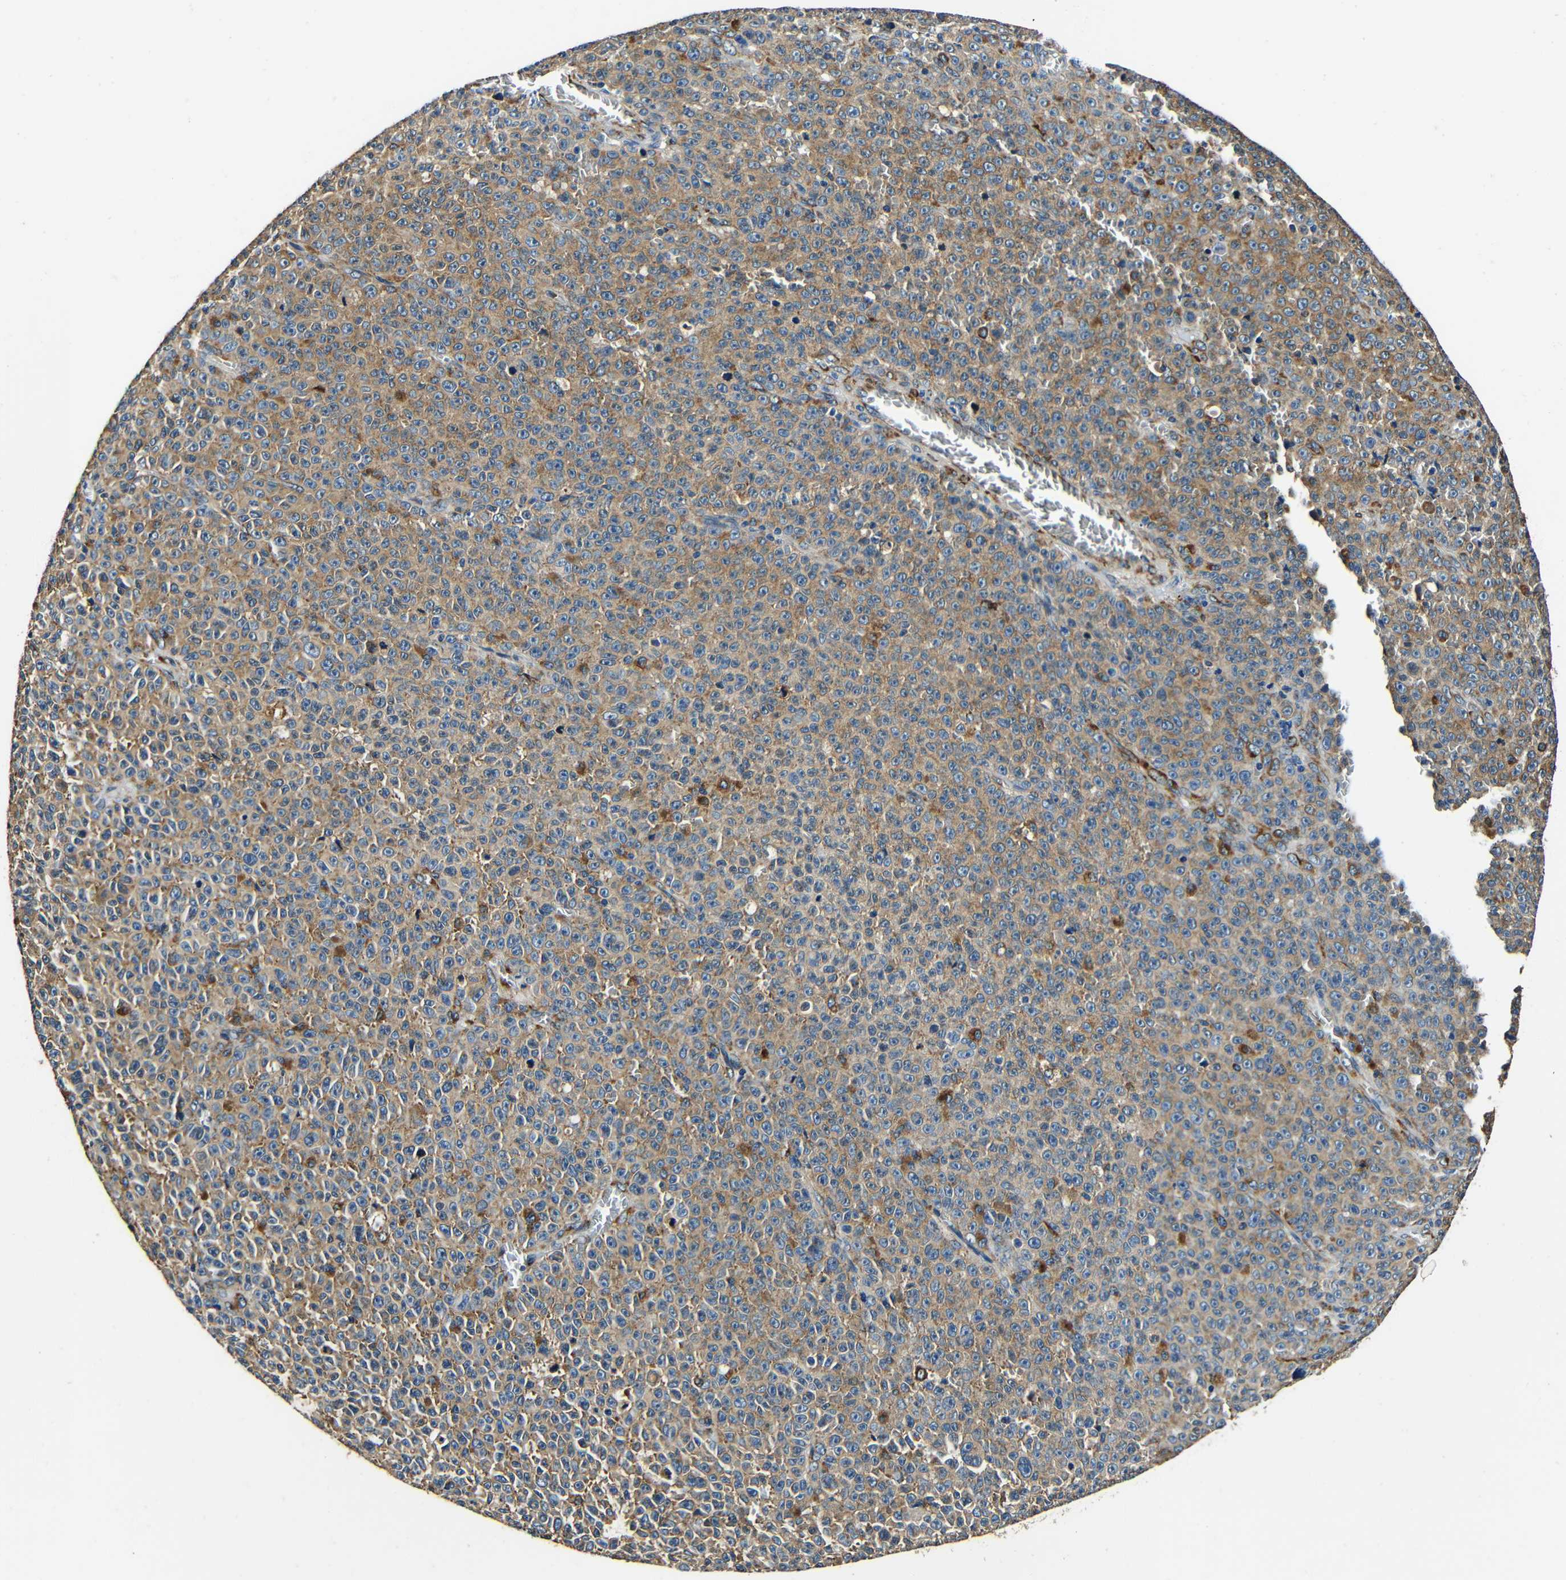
{"staining": {"intensity": "moderate", "quantity": ">75%", "location": "cytoplasmic/membranous"}, "tissue": "melanoma", "cell_type": "Tumor cells", "image_type": "cancer", "snomed": [{"axis": "morphology", "description": "Malignant melanoma, NOS"}, {"axis": "topography", "description": "Skin"}], "caption": "IHC of human melanoma displays medium levels of moderate cytoplasmic/membranous staining in approximately >75% of tumor cells.", "gene": "RRBP1", "patient": {"sex": "female", "age": 82}}